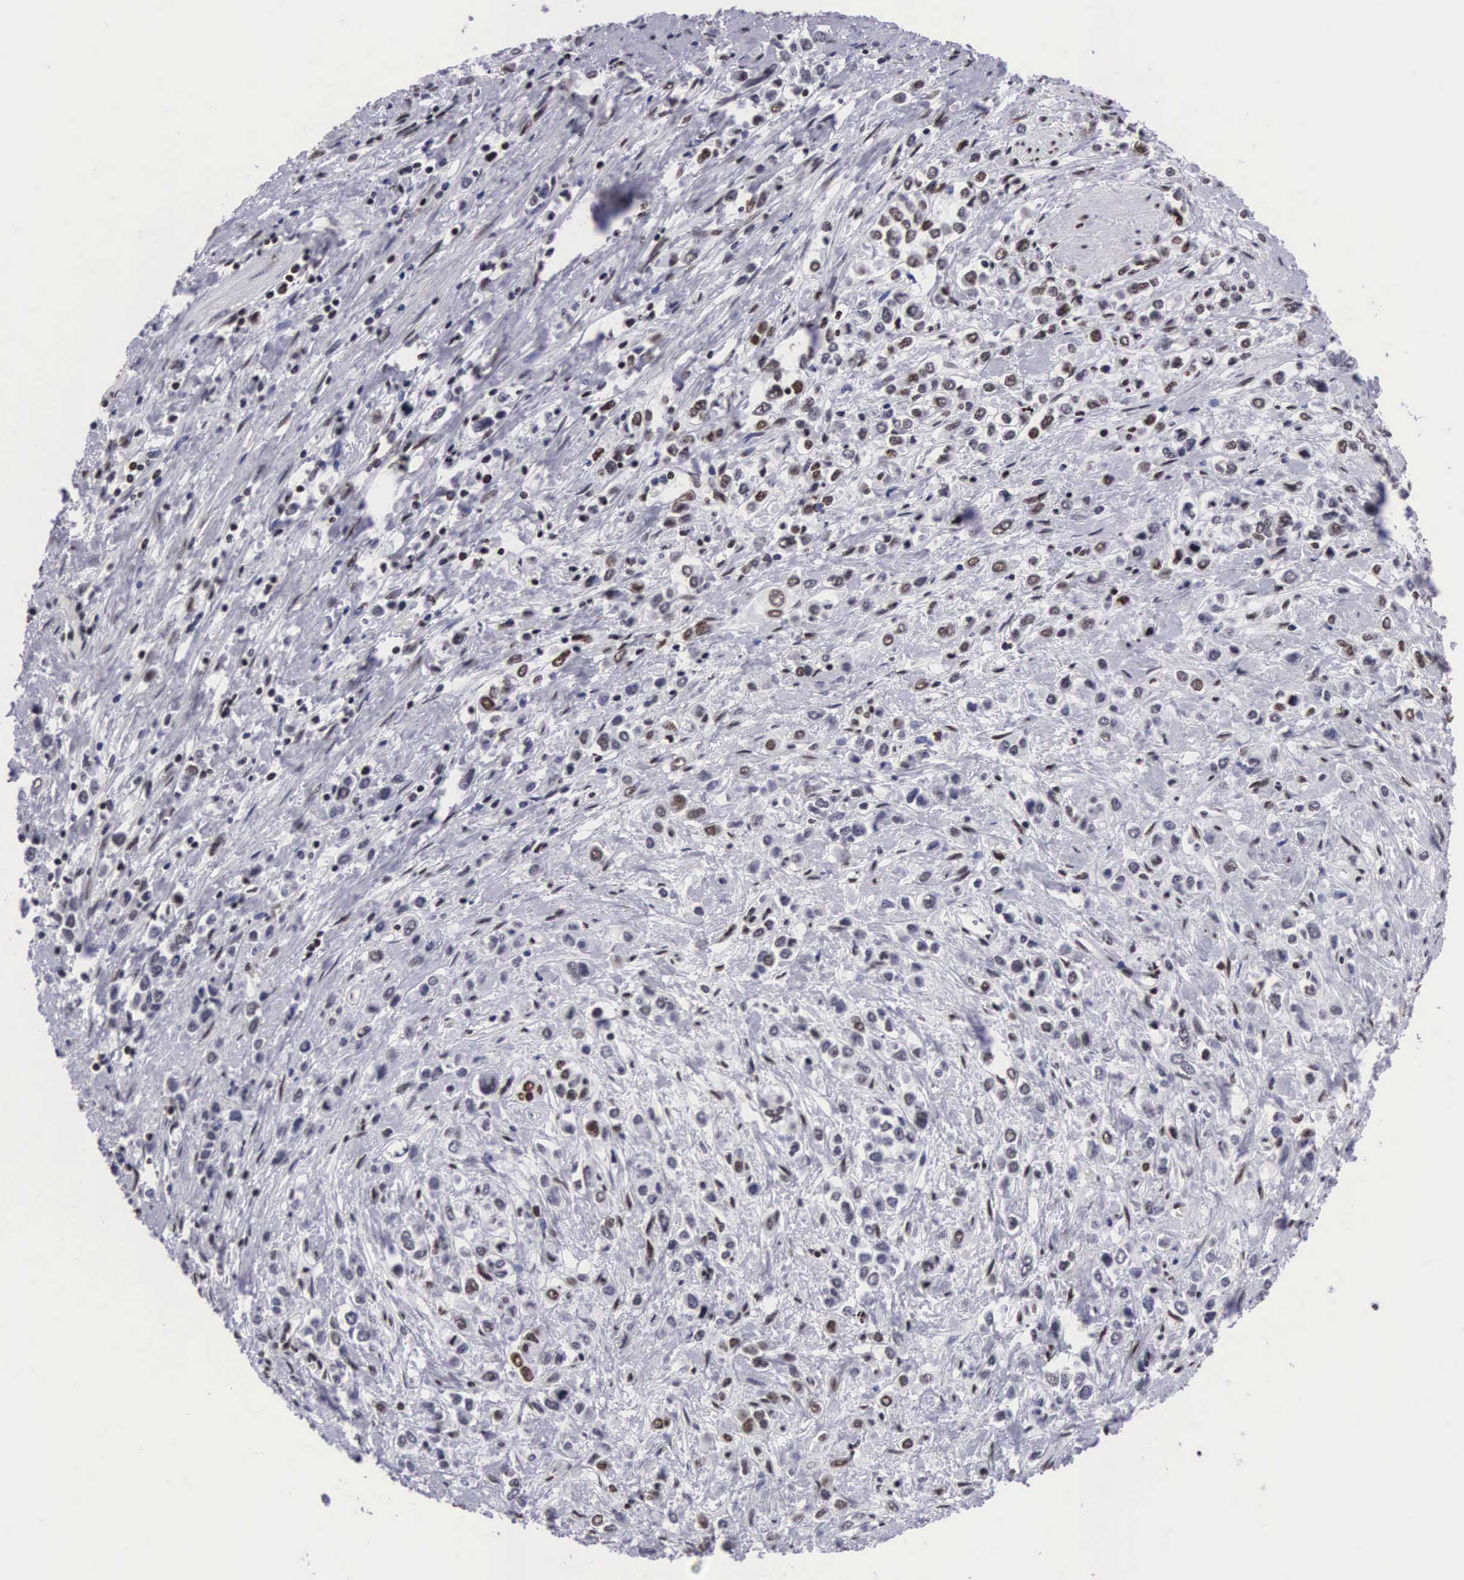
{"staining": {"intensity": "weak", "quantity": "25%-75%", "location": "nuclear"}, "tissue": "stomach cancer", "cell_type": "Tumor cells", "image_type": "cancer", "snomed": [{"axis": "morphology", "description": "Adenocarcinoma, NOS"}, {"axis": "topography", "description": "Stomach, upper"}], "caption": "Immunohistochemical staining of human stomach cancer reveals low levels of weak nuclear positivity in approximately 25%-75% of tumor cells. The protein of interest is stained brown, and the nuclei are stained in blue (DAB IHC with brightfield microscopy, high magnification).", "gene": "MECP2", "patient": {"sex": "male", "age": 76}}